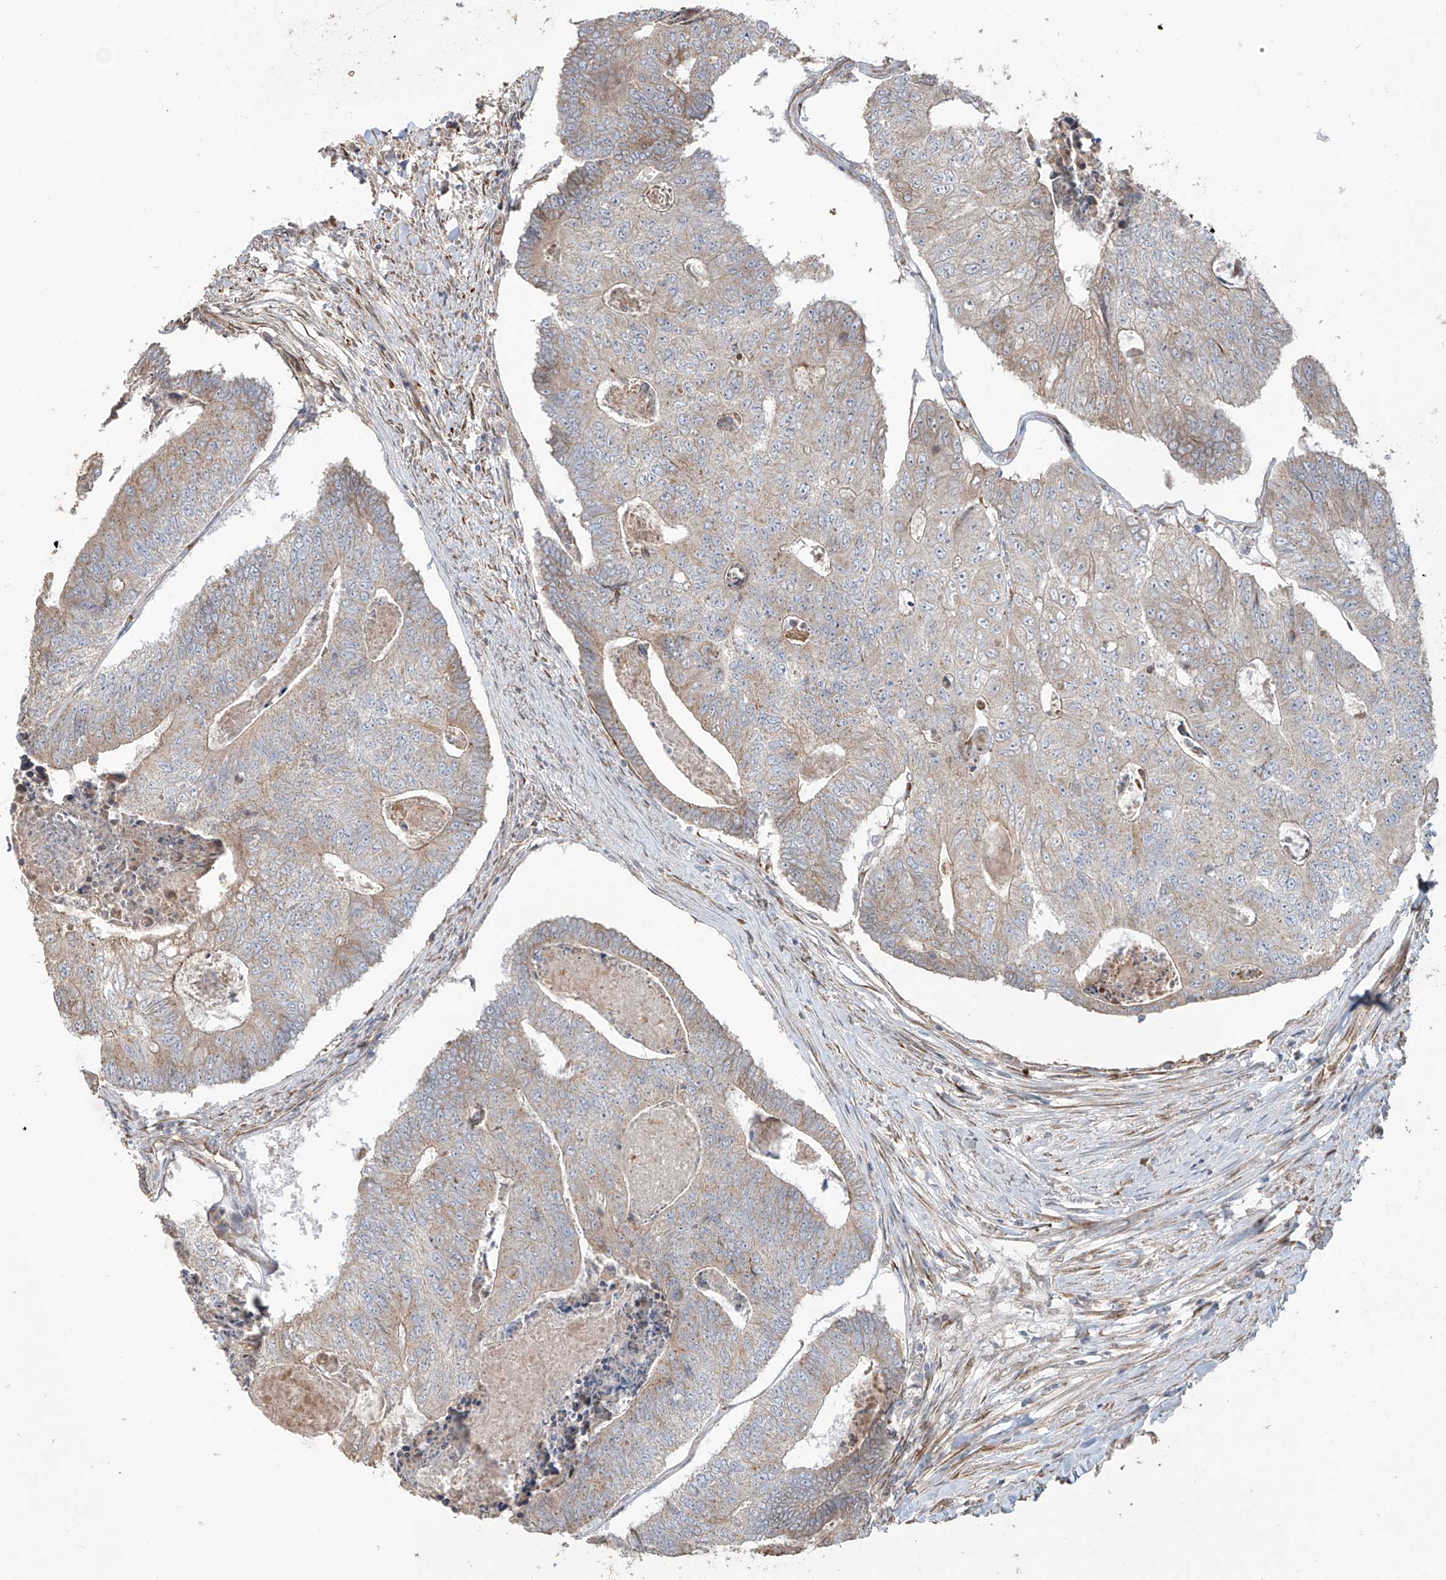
{"staining": {"intensity": "weak", "quantity": "25%-75%", "location": "cytoplasmic/membranous"}, "tissue": "colorectal cancer", "cell_type": "Tumor cells", "image_type": "cancer", "snomed": [{"axis": "morphology", "description": "Adenocarcinoma, NOS"}, {"axis": "topography", "description": "Colon"}], "caption": "Weak cytoplasmic/membranous positivity is identified in about 25%-75% of tumor cells in colorectal cancer.", "gene": "ABTB1", "patient": {"sex": "female", "age": 67}}